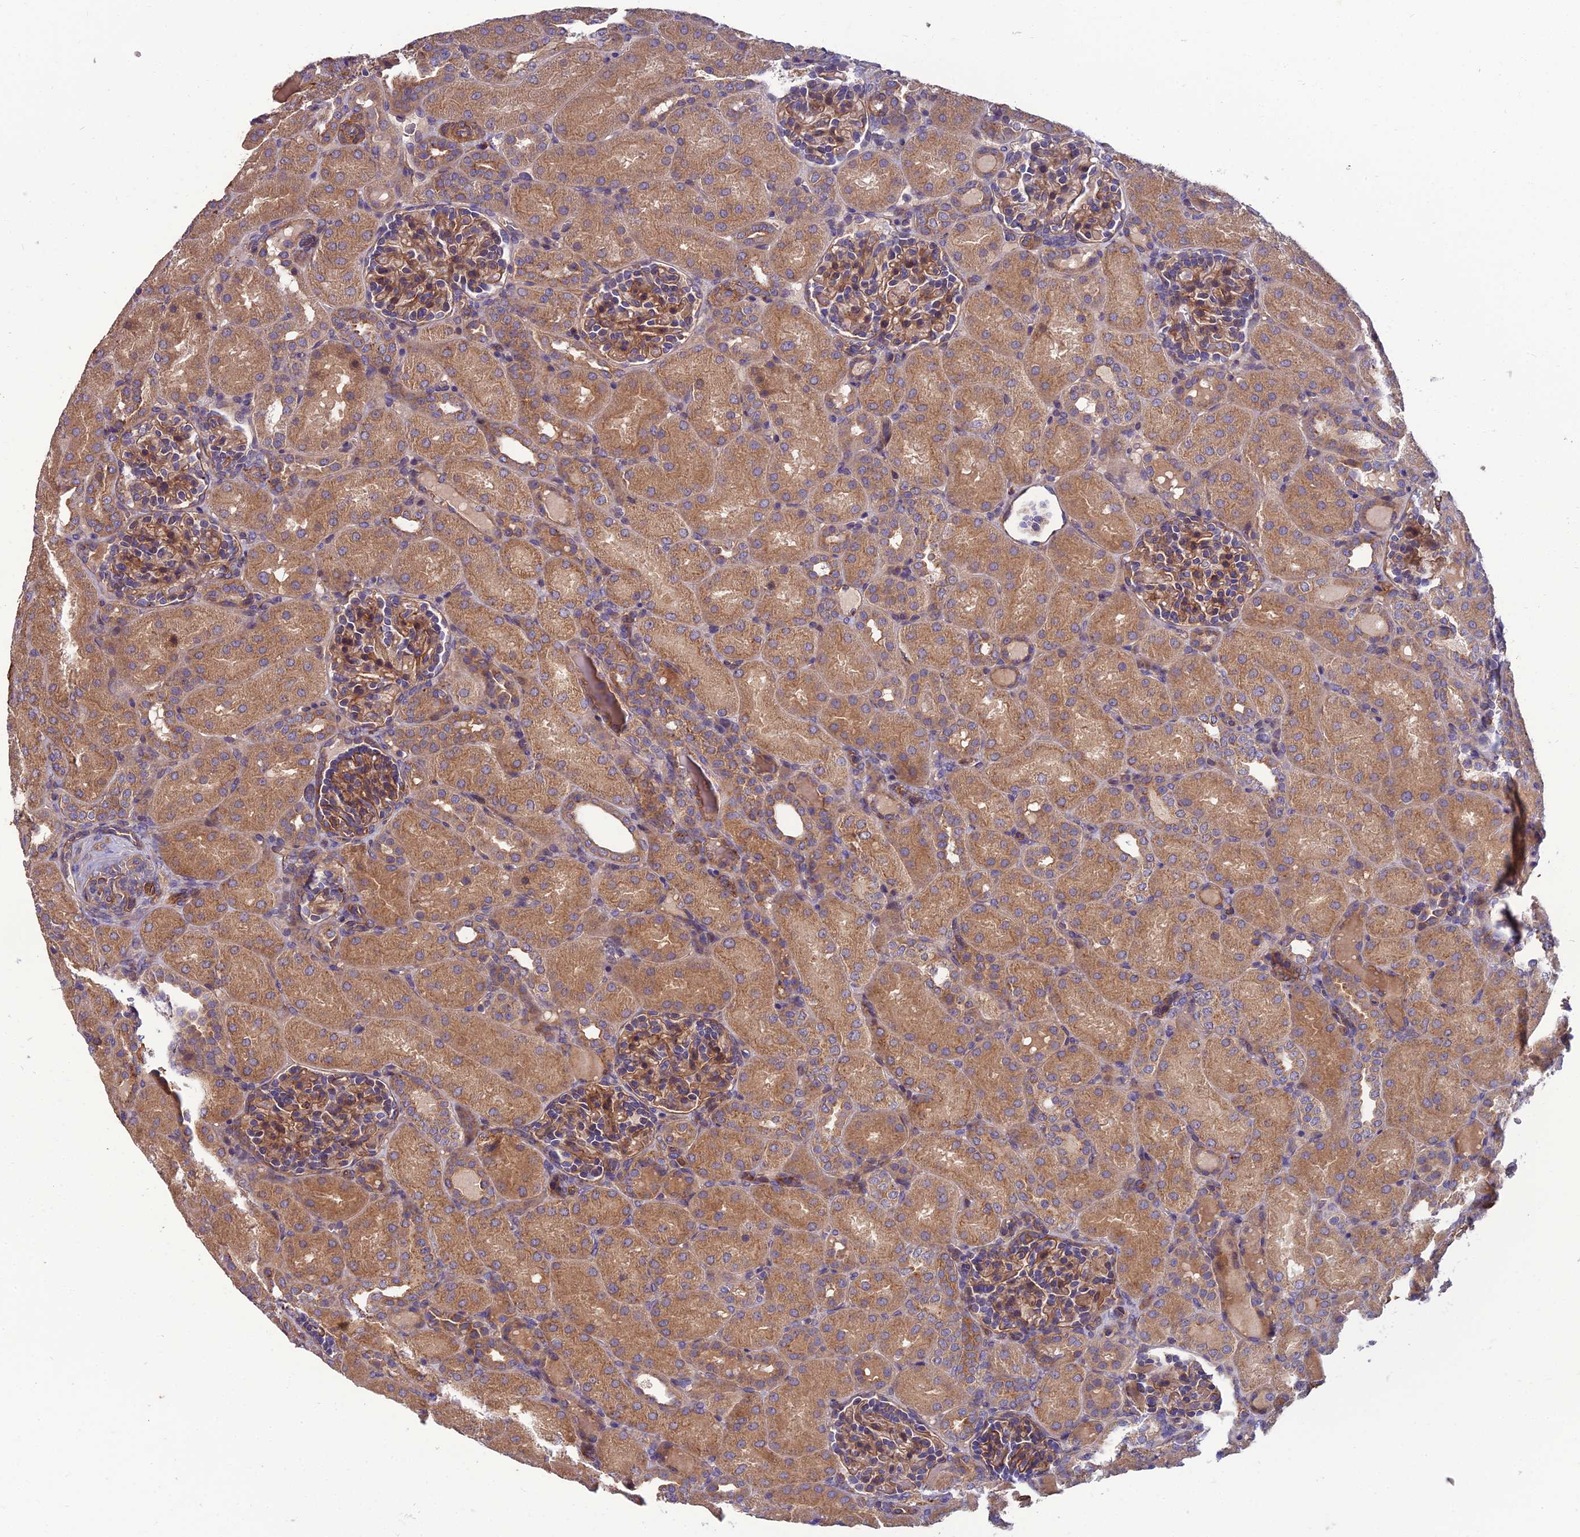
{"staining": {"intensity": "moderate", "quantity": ">75%", "location": "cytoplasmic/membranous"}, "tissue": "kidney", "cell_type": "Cells in glomeruli", "image_type": "normal", "snomed": [{"axis": "morphology", "description": "Normal tissue, NOS"}, {"axis": "topography", "description": "Kidney"}], "caption": "This image reveals unremarkable kidney stained with immunohistochemistry (IHC) to label a protein in brown. The cytoplasmic/membranous of cells in glomeruli show moderate positivity for the protein. Nuclei are counter-stained blue.", "gene": "WDR24", "patient": {"sex": "male", "age": 1}}